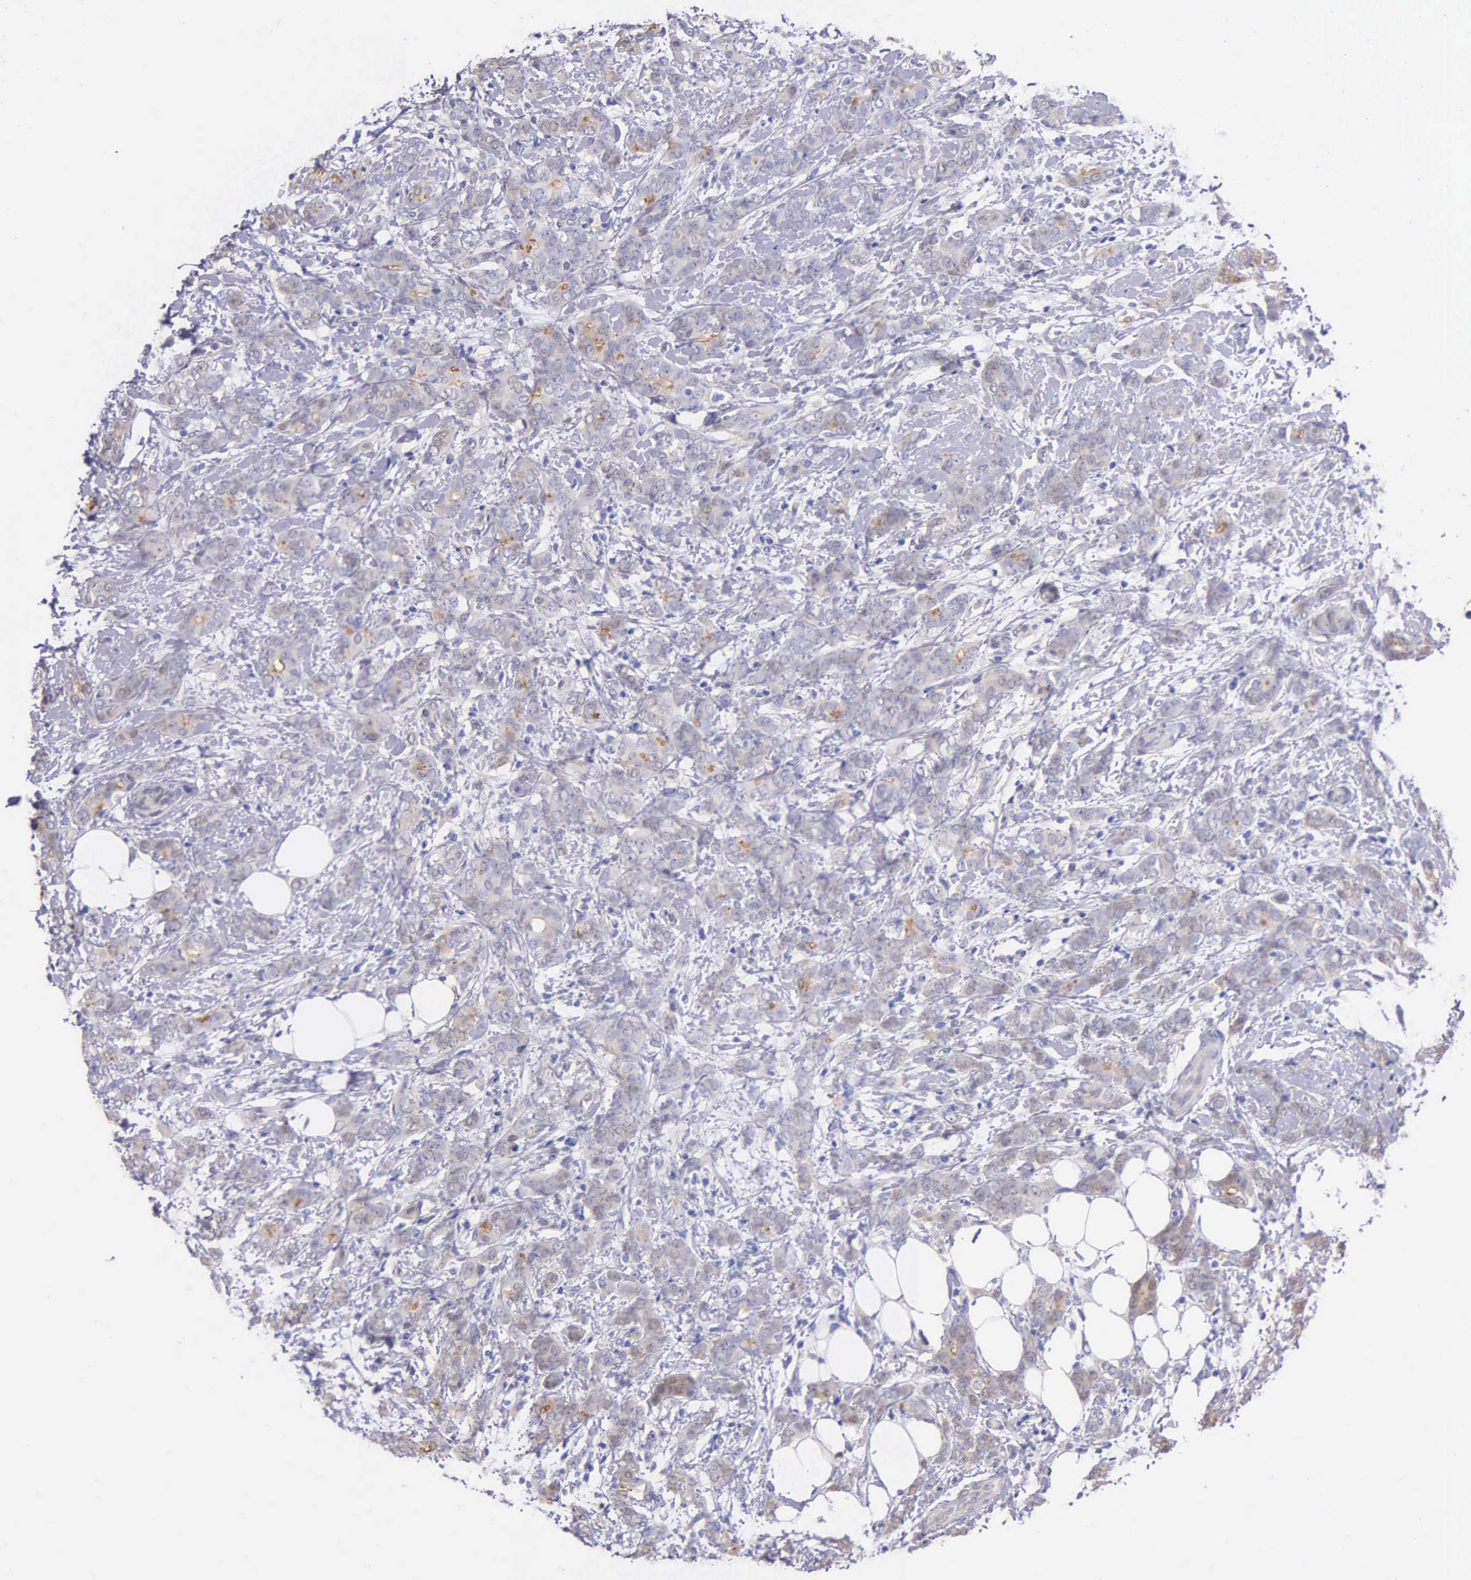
{"staining": {"intensity": "weak", "quantity": "<25%", "location": "cytoplasmic/membranous"}, "tissue": "breast cancer", "cell_type": "Tumor cells", "image_type": "cancer", "snomed": [{"axis": "morphology", "description": "Duct carcinoma"}, {"axis": "topography", "description": "Breast"}], "caption": "There is no significant staining in tumor cells of breast cancer.", "gene": "GSTT2", "patient": {"sex": "female", "age": 53}}